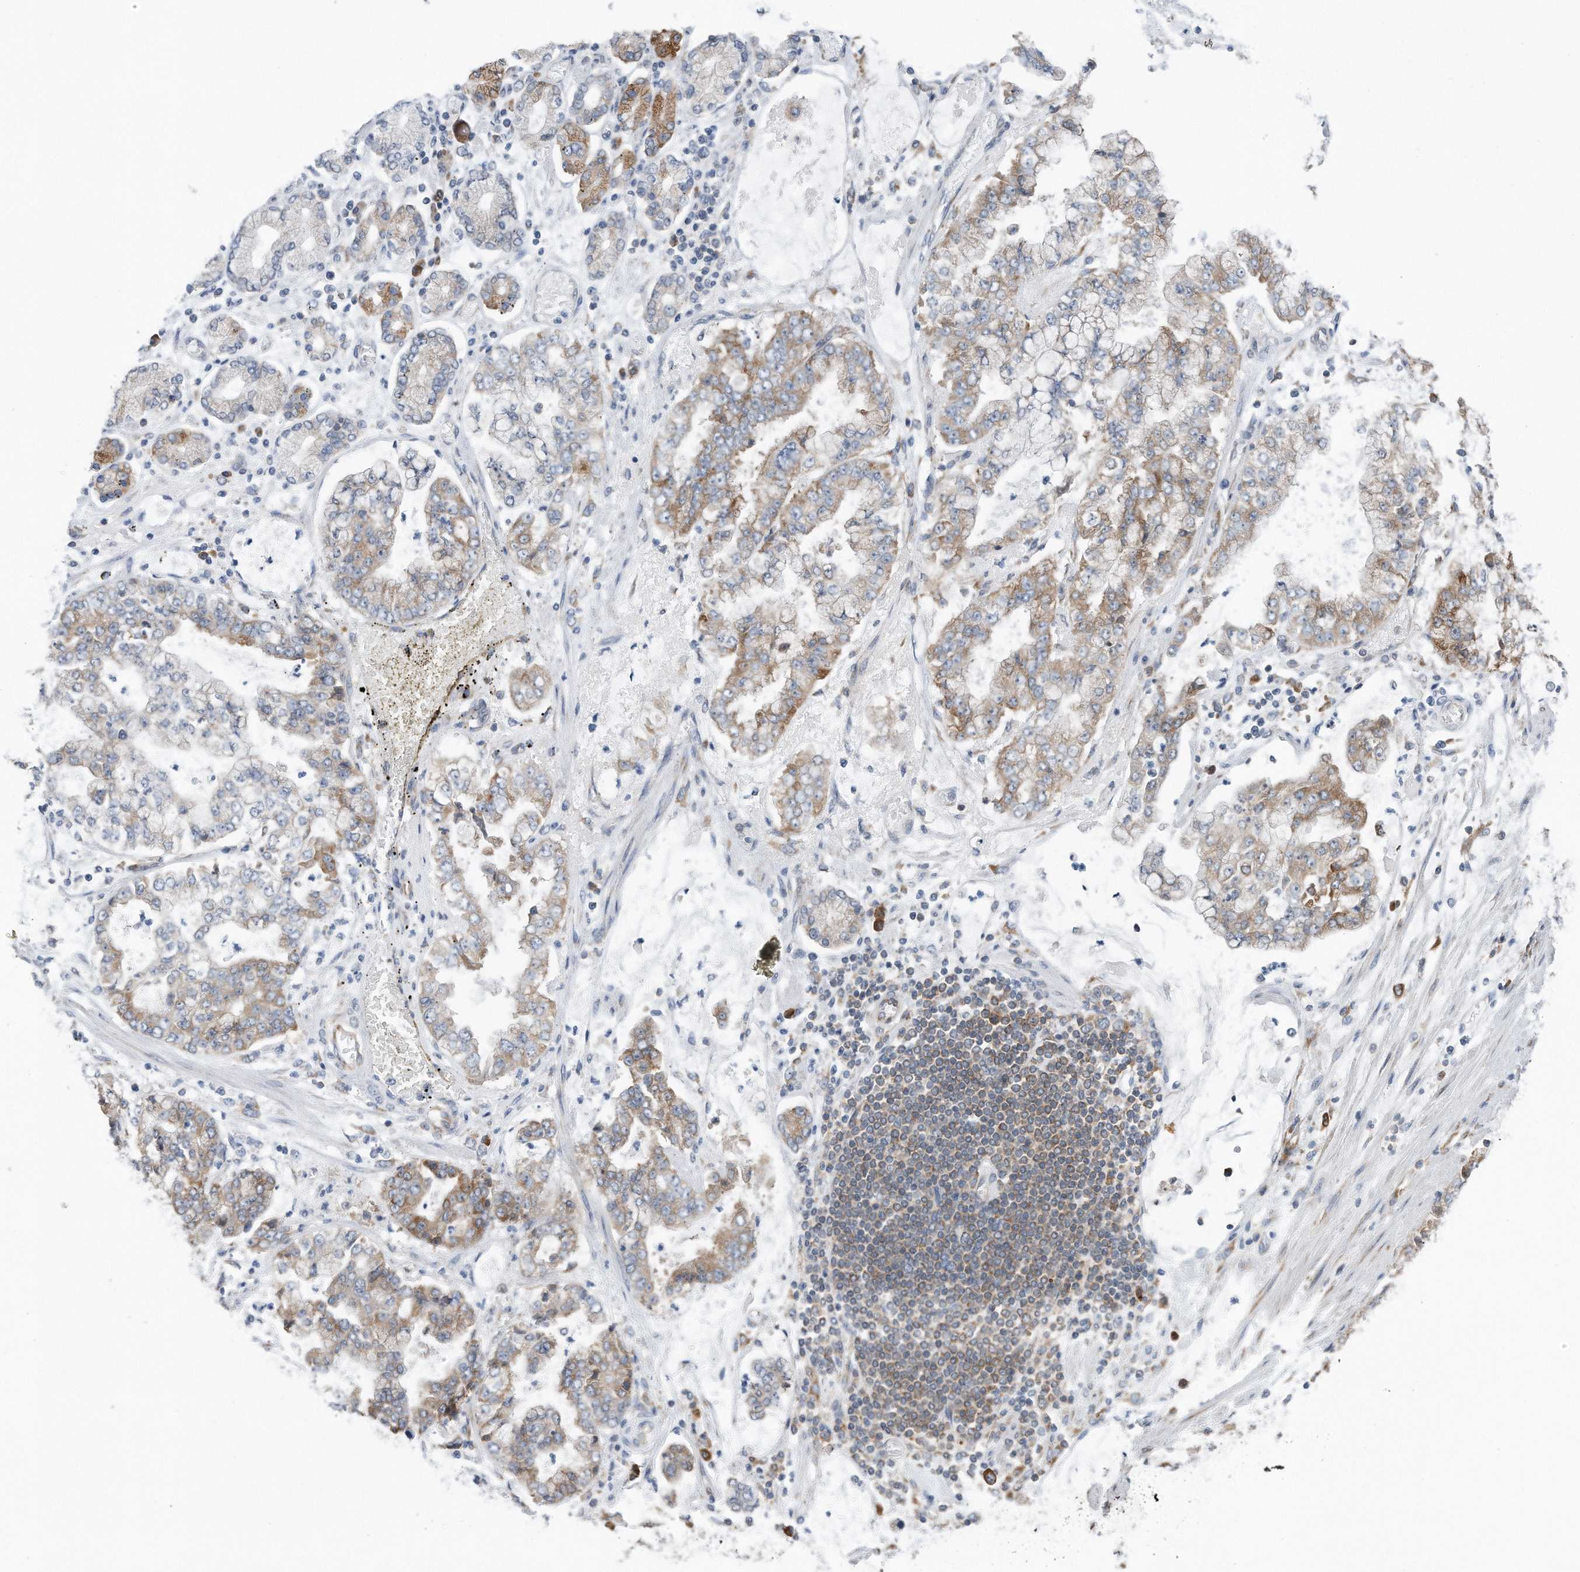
{"staining": {"intensity": "moderate", "quantity": "25%-75%", "location": "cytoplasmic/membranous"}, "tissue": "stomach cancer", "cell_type": "Tumor cells", "image_type": "cancer", "snomed": [{"axis": "morphology", "description": "Adenocarcinoma, NOS"}, {"axis": "topography", "description": "Stomach"}], "caption": "Immunohistochemistry (IHC) image of neoplastic tissue: human stomach adenocarcinoma stained using immunohistochemistry exhibits medium levels of moderate protein expression localized specifically in the cytoplasmic/membranous of tumor cells, appearing as a cytoplasmic/membranous brown color.", "gene": "RPL26L1", "patient": {"sex": "male", "age": 76}}